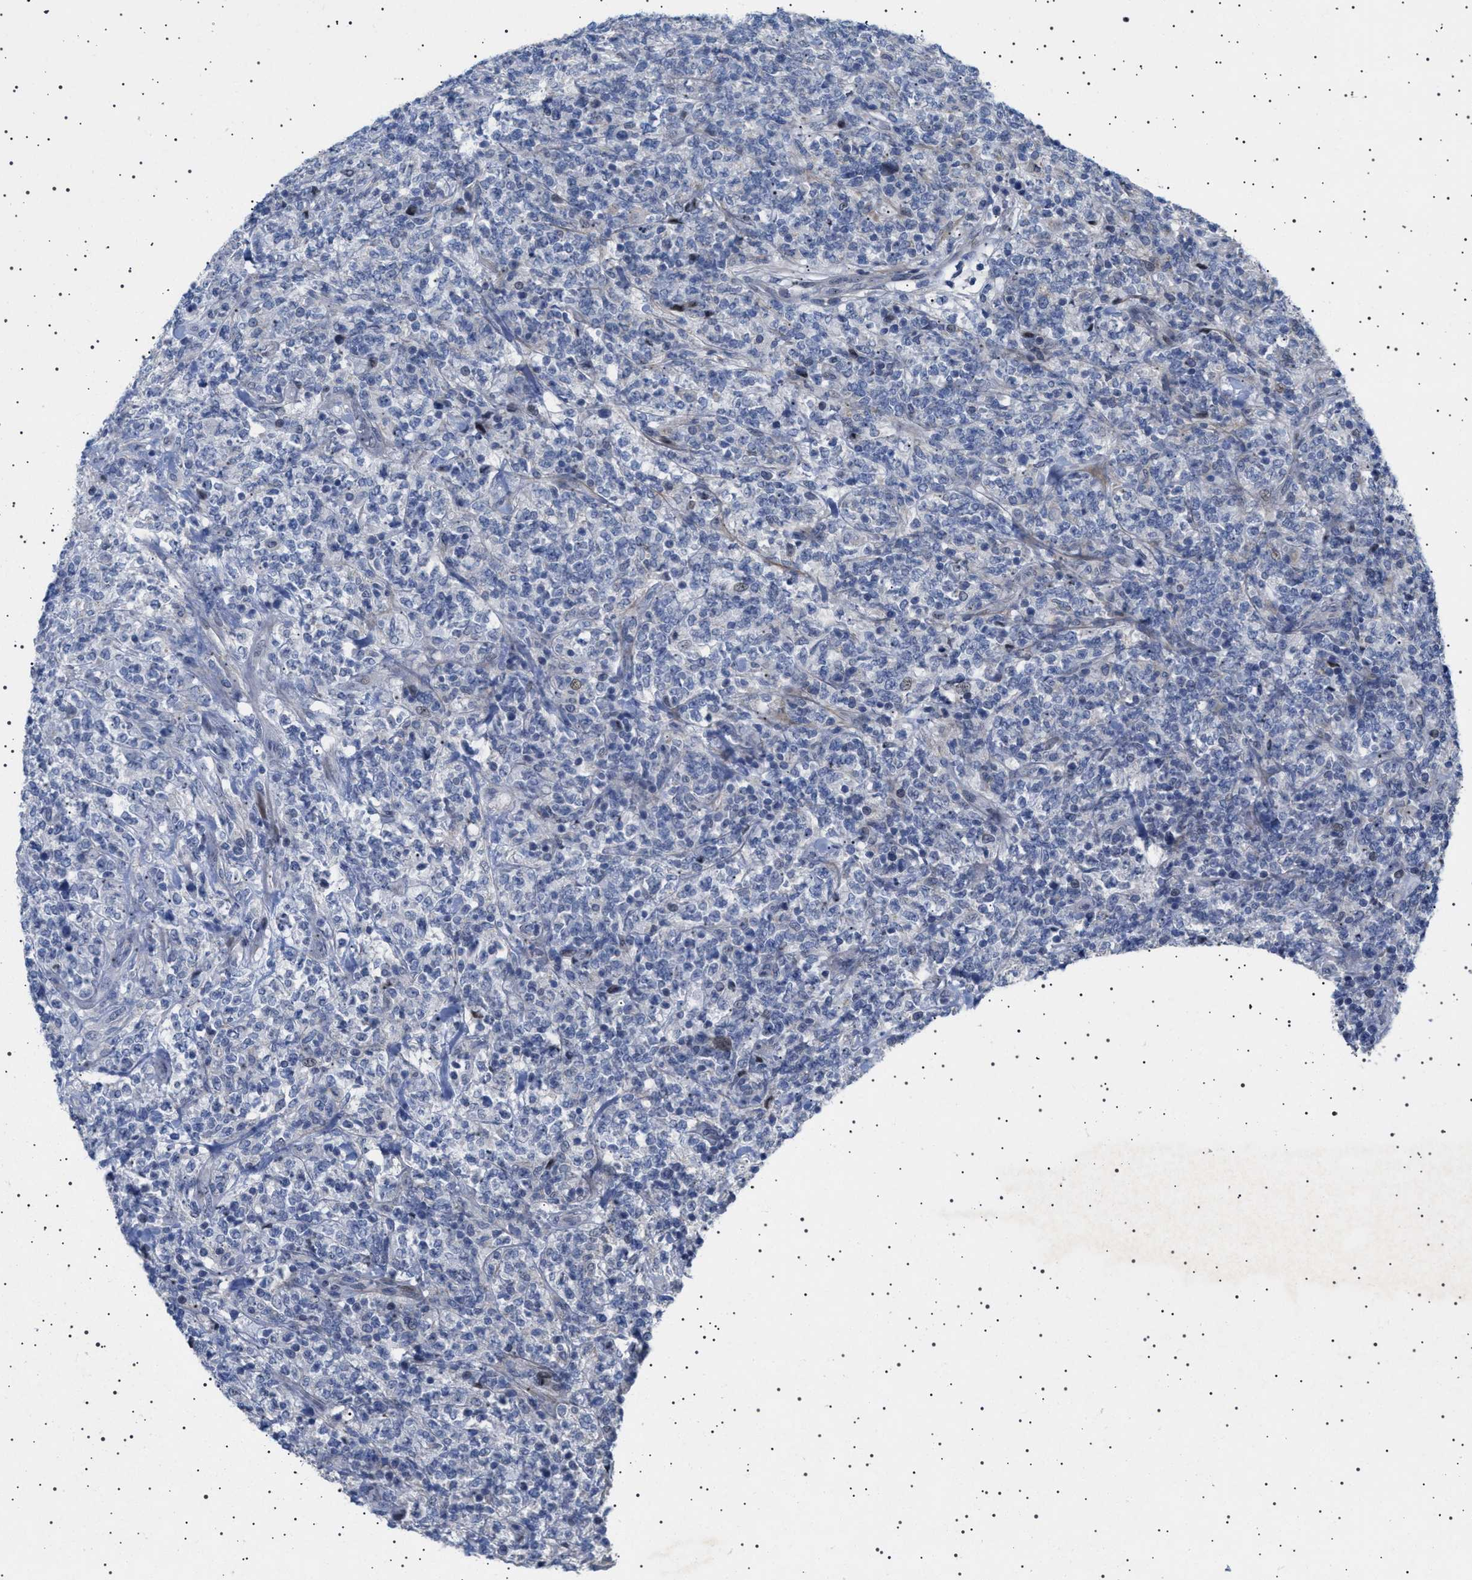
{"staining": {"intensity": "negative", "quantity": "none", "location": "none"}, "tissue": "lymphoma", "cell_type": "Tumor cells", "image_type": "cancer", "snomed": [{"axis": "morphology", "description": "Malignant lymphoma, non-Hodgkin's type, High grade"}, {"axis": "topography", "description": "Soft tissue"}], "caption": "Immunohistochemistry (IHC) of lymphoma demonstrates no expression in tumor cells.", "gene": "HTR1A", "patient": {"sex": "male", "age": 18}}